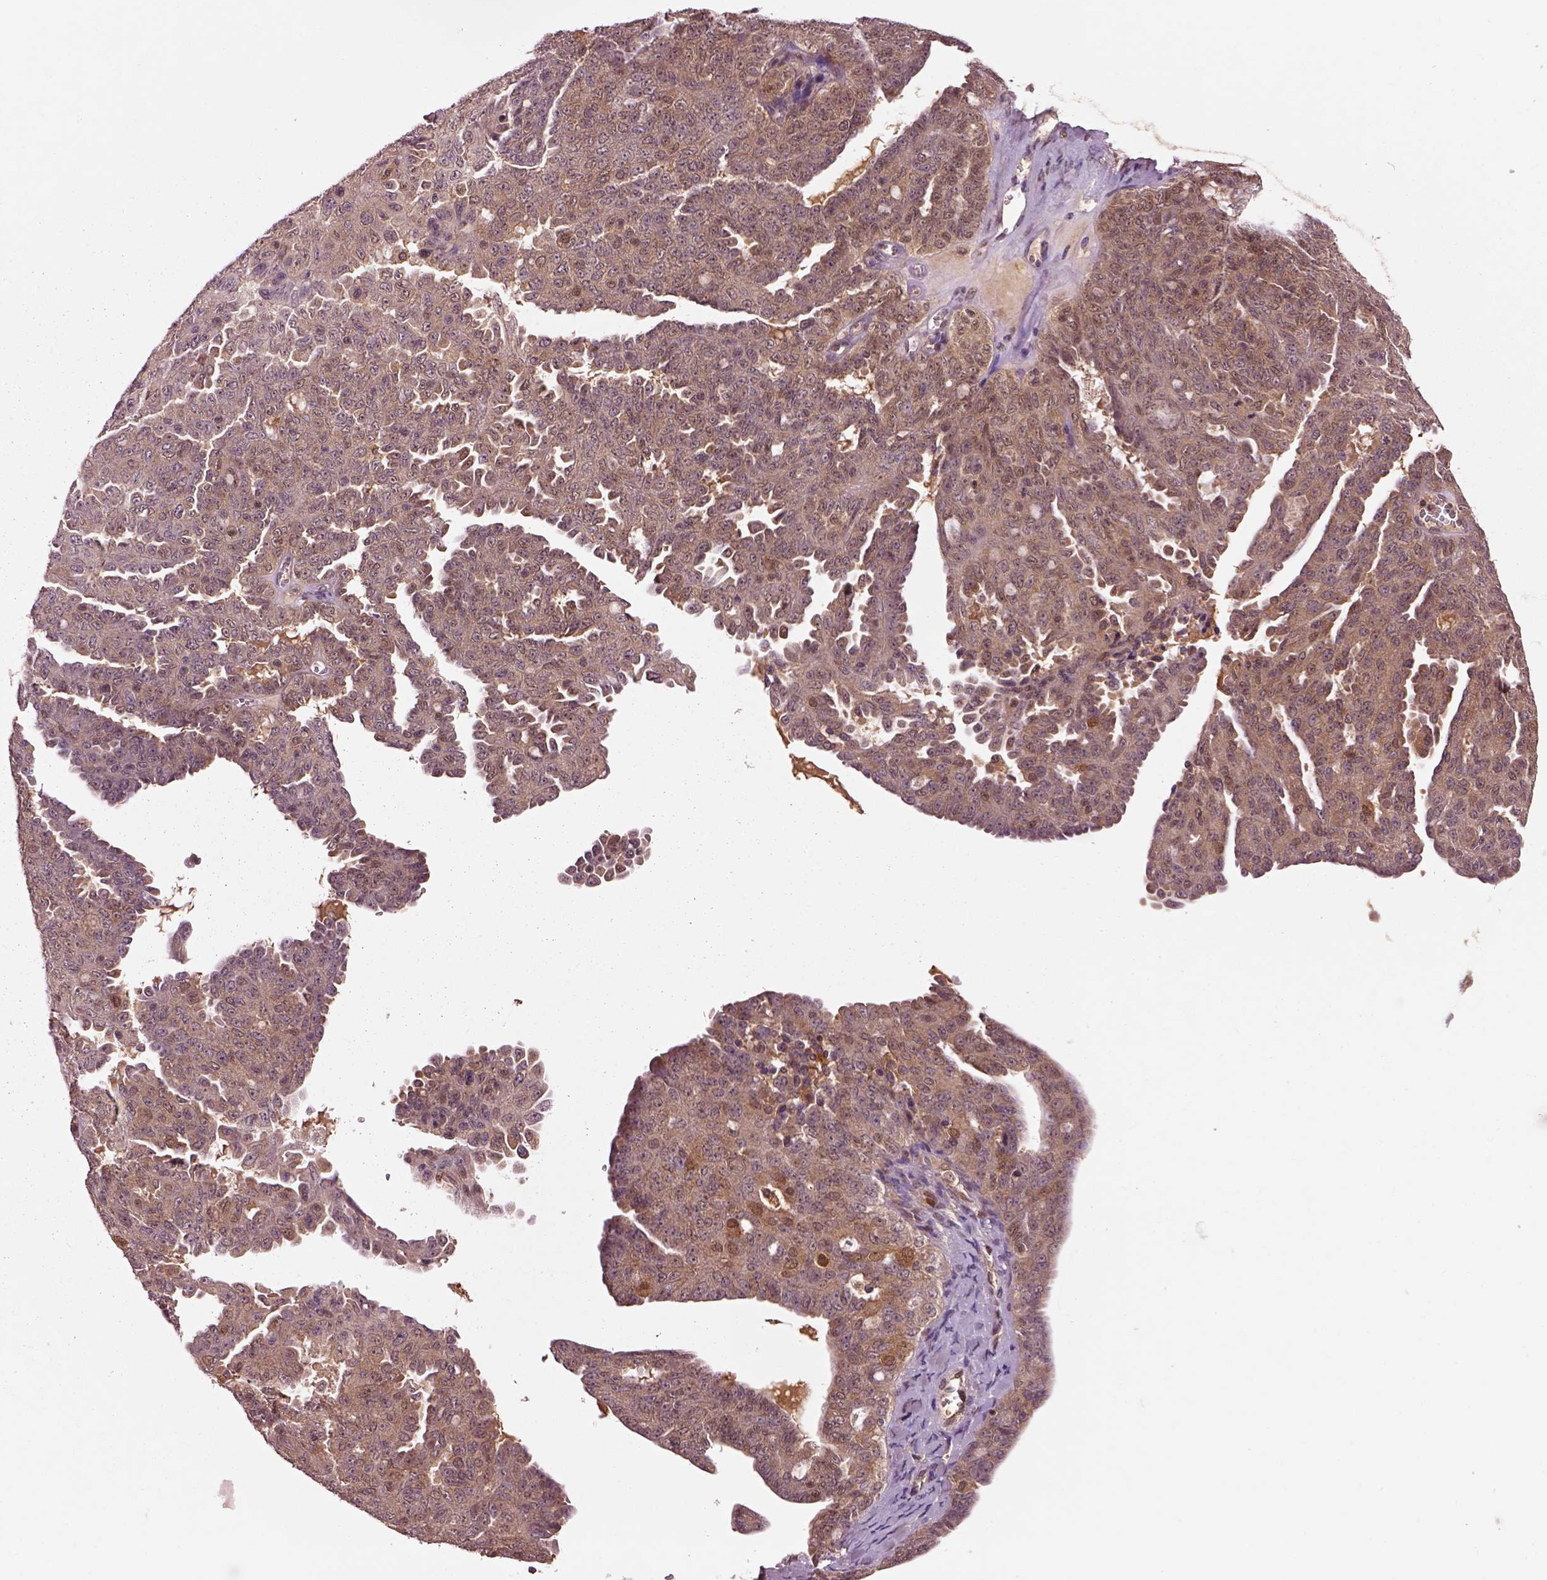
{"staining": {"intensity": "weak", "quantity": ">75%", "location": "cytoplasmic/membranous"}, "tissue": "ovarian cancer", "cell_type": "Tumor cells", "image_type": "cancer", "snomed": [{"axis": "morphology", "description": "Cystadenocarcinoma, serous, NOS"}, {"axis": "topography", "description": "Ovary"}], "caption": "DAB (3,3'-diaminobenzidine) immunohistochemical staining of human ovarian serous cystadenocarcinoma shows weak cytoplasmic/membranous protein staining in about >75% of tumor cells.", "gene": "MDP1", "patient": {"sex": "female", "age": 71}}